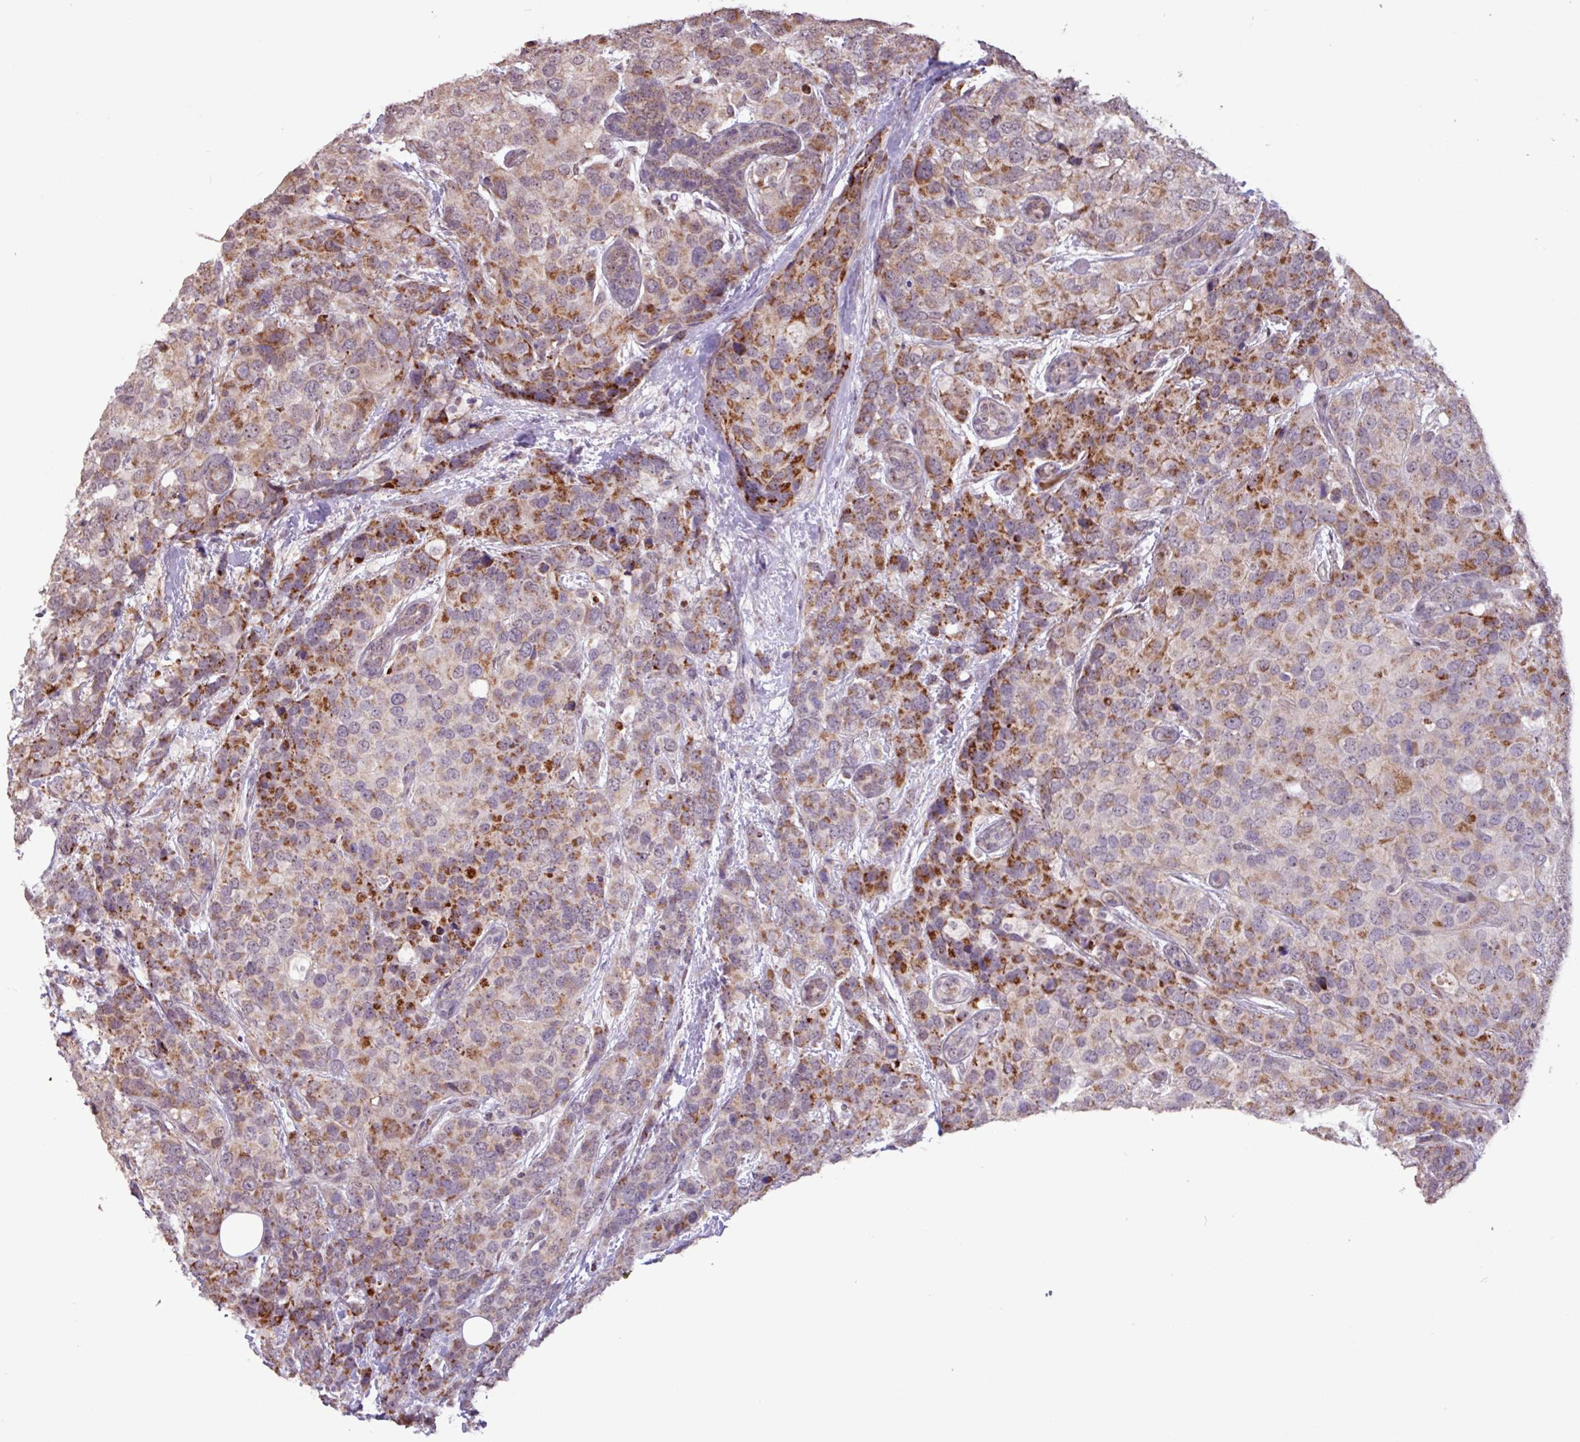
{"staining": {"intensity": "moderate", "quantity": ">75%", "location": "cytoplasmic/membranous"}, "tissue": "breast cancer", "cell_type": "Tumor cells", "image_type": "cancer", "snomed": [{"axis": "morphology", "description": "Lobular carcinoma"}, {"axis": "topography", "description": "Breast"}], "caption": "Immunohistochemistry (IHC) image of neoplastic tissue: breast lobular carcinoma stained using immunohistochemistry (IHC) demonstrates medium levels of moderate protein expression localized specifically in the cytoplasmic/membranous of tumor cells, appearing as a cytoplasmic/membranous brown color.", "gene": "L3MBTL3", "patient": {"sex": "female", "age": 59}}